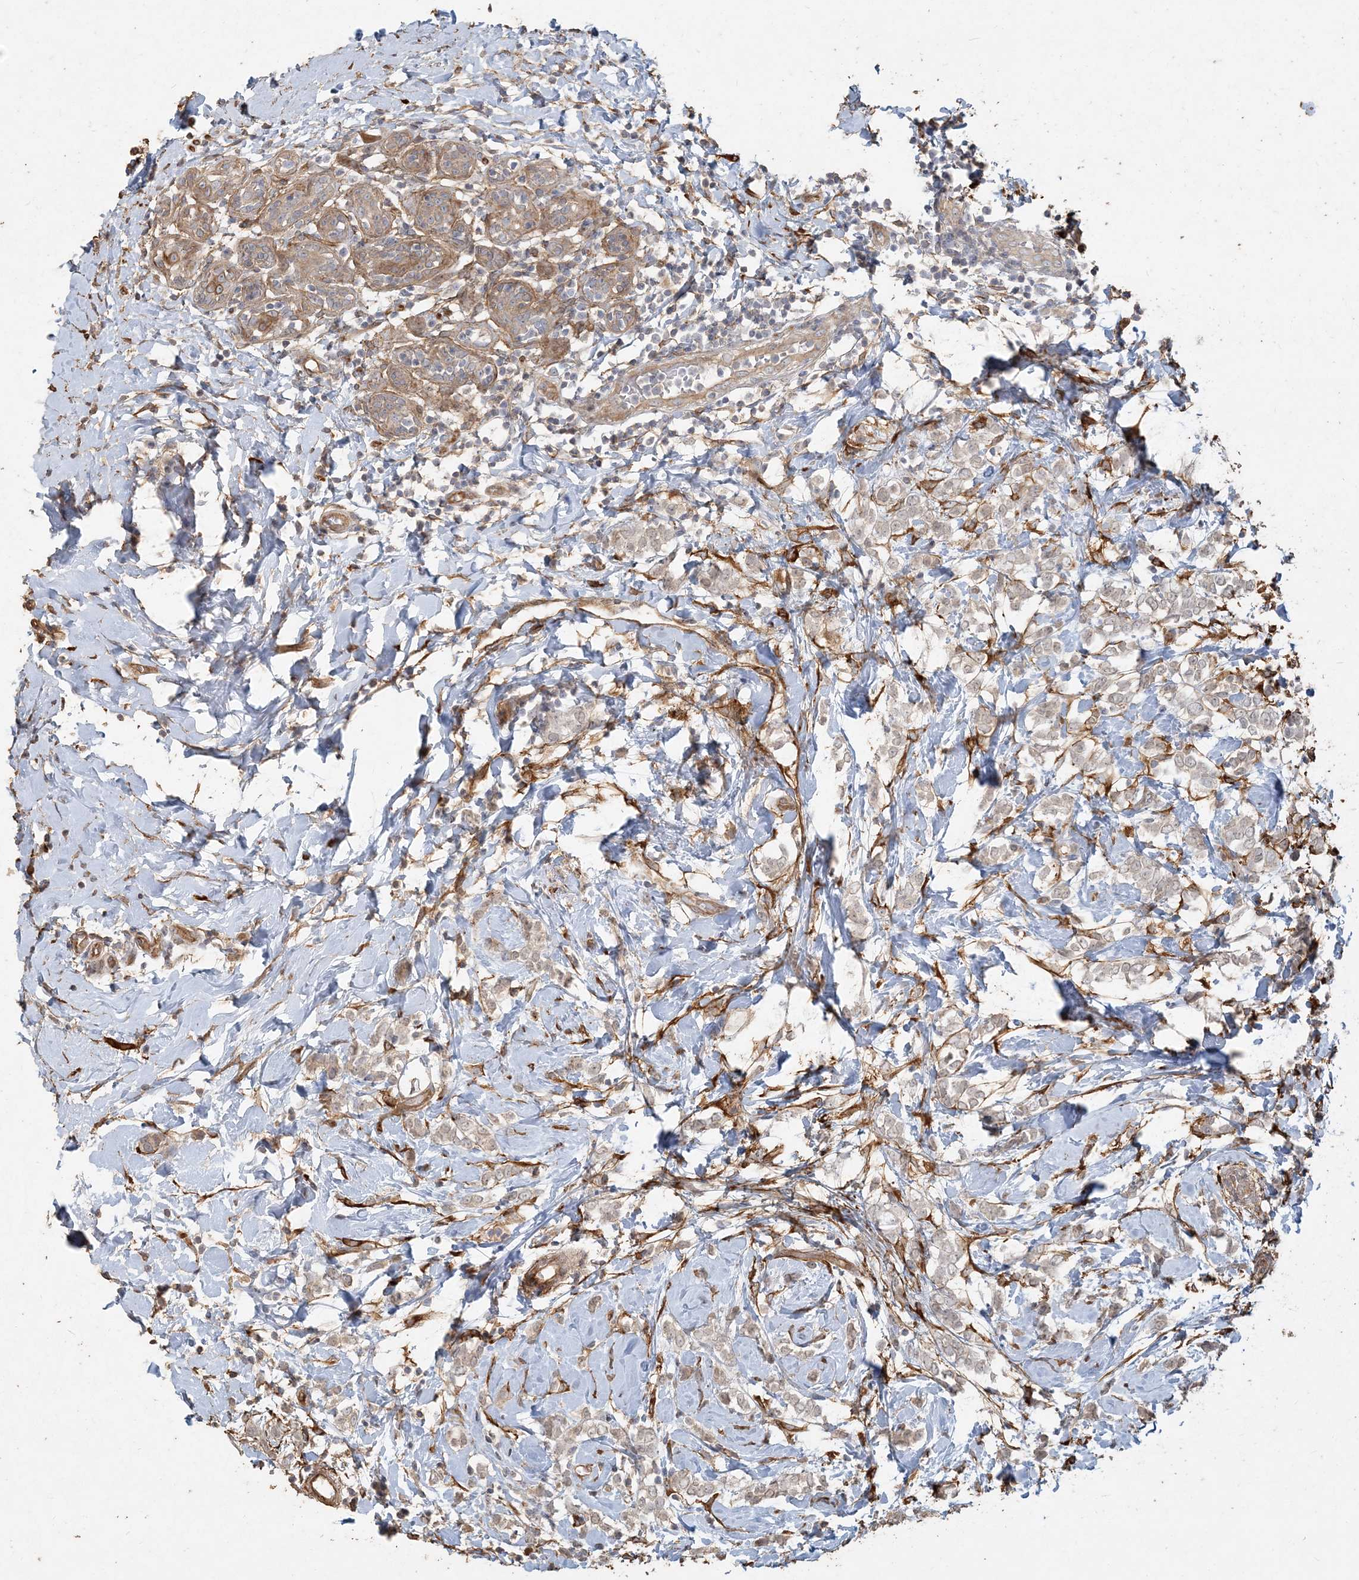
{"staining": {"intensity": "negative", "quantity": "none", "location": "none"}, "tissue": "breast cancer", "cell_type": "Tumor cells", "image_type": "cancer", "snomed": [{"axis": "morphology", "description": "Normal tissue, NOS"}, {"axis": "morphology", "description": "Lobular carcinoma"}, {"axis": "topography", "description": "Breast"}], "caption": "Tumor cells show no significant protein staining in breast cancer (lobular carcinoma). (DAB (3,3'-diaminobenzidine) immunohistochemistry (IHC) with hematoxylin counter stain).", "gene": "RNF145", "patient": {"sex": "female", "age": 47}}